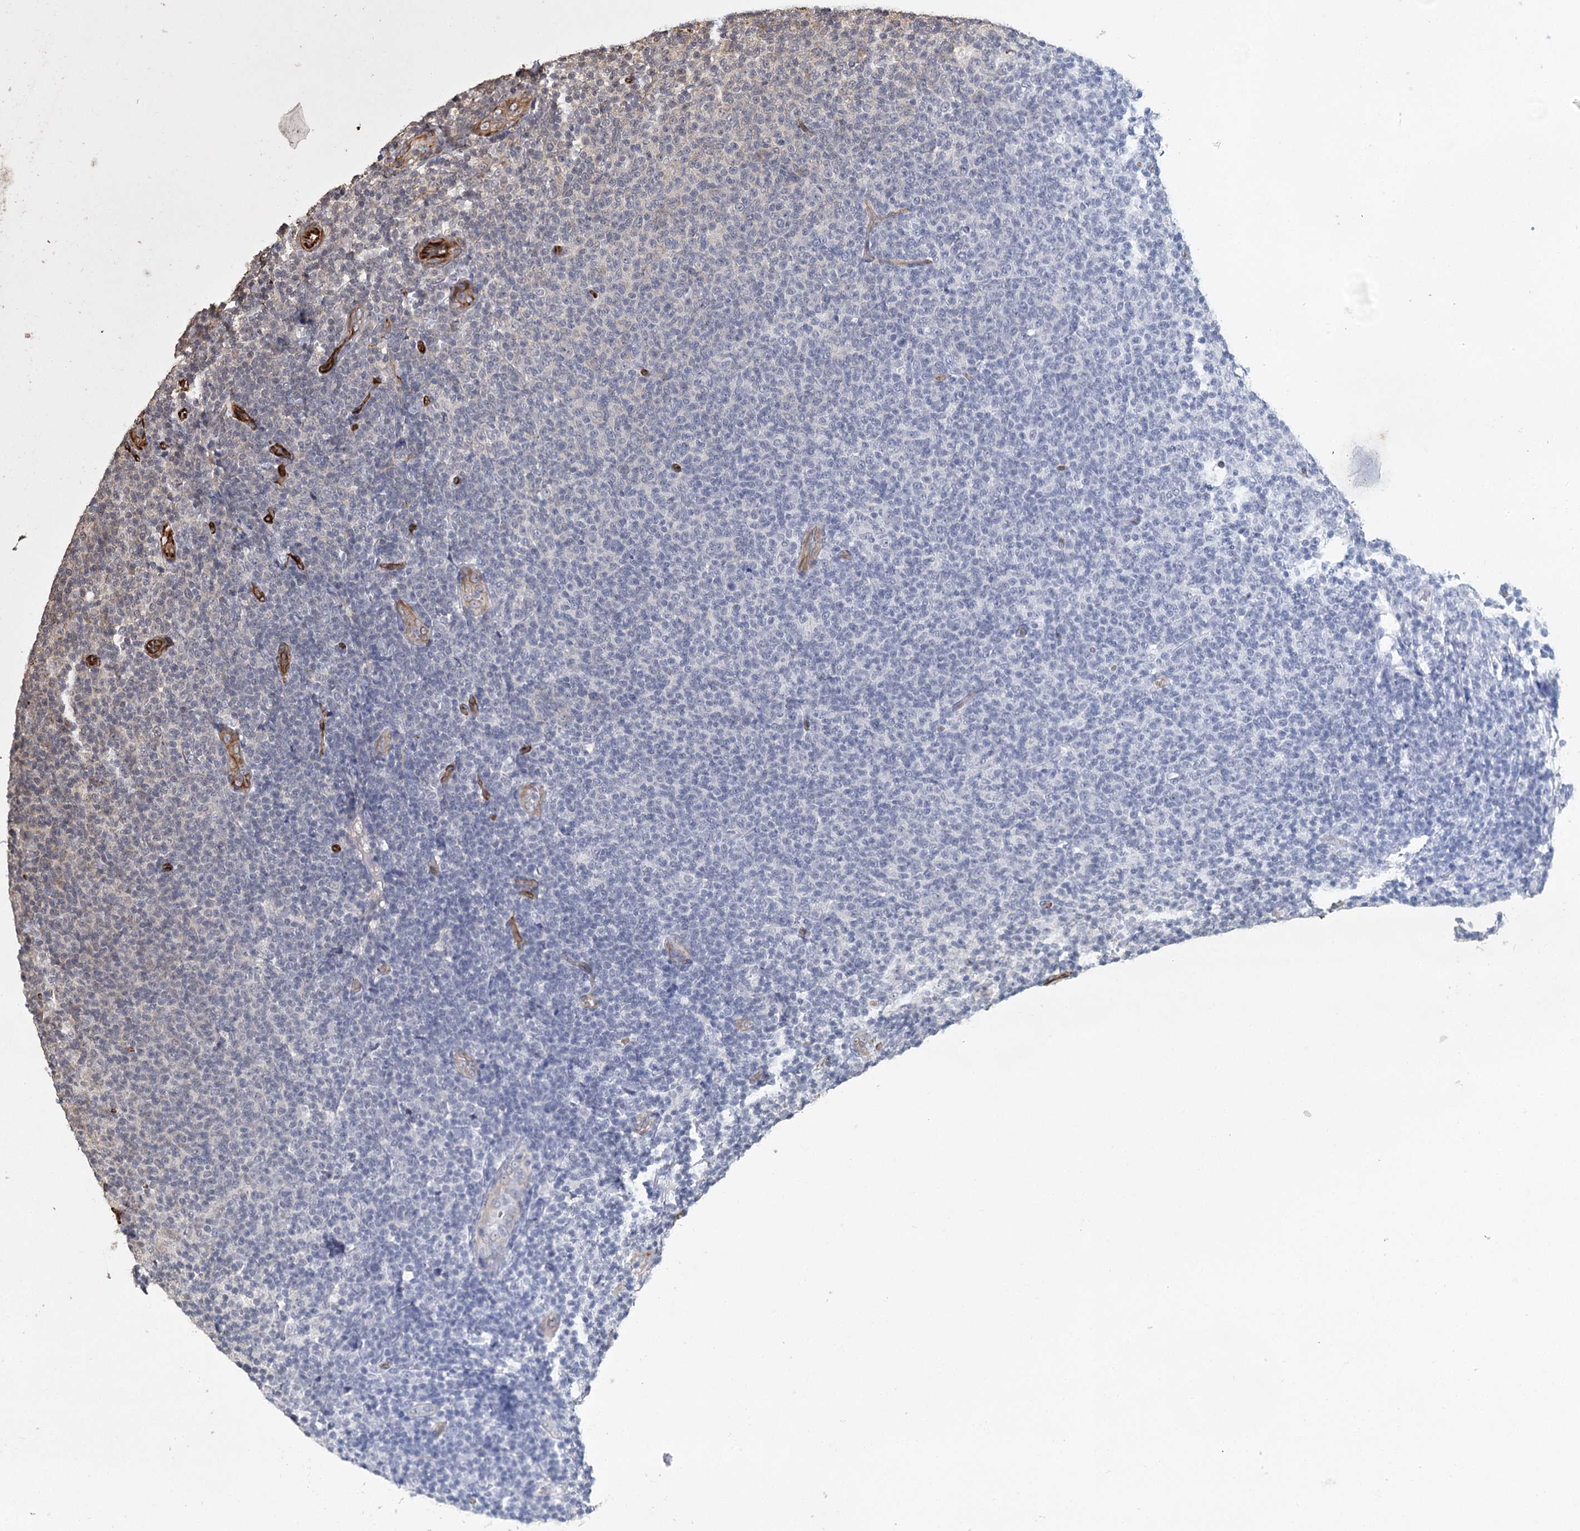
{"staining": {"intensity": "negative", "quantity": "none", "location": "none"}, "tissue": "lymphoma", "cell_type": "Tumor cells", "image_type": "cancer", "snomed": [{"axis": "morphology", "description": "Malignant lymphoma, non-Hodgkin's type, Low grade"}, {"axis": "topography", "description": "Lymph node"}], "caption": "Immunohistochemical staining of lymphoma displays no significant staining in tumor cells.", "gene": "RPAP3", "patient": {"sex": "male", "age": 66}}